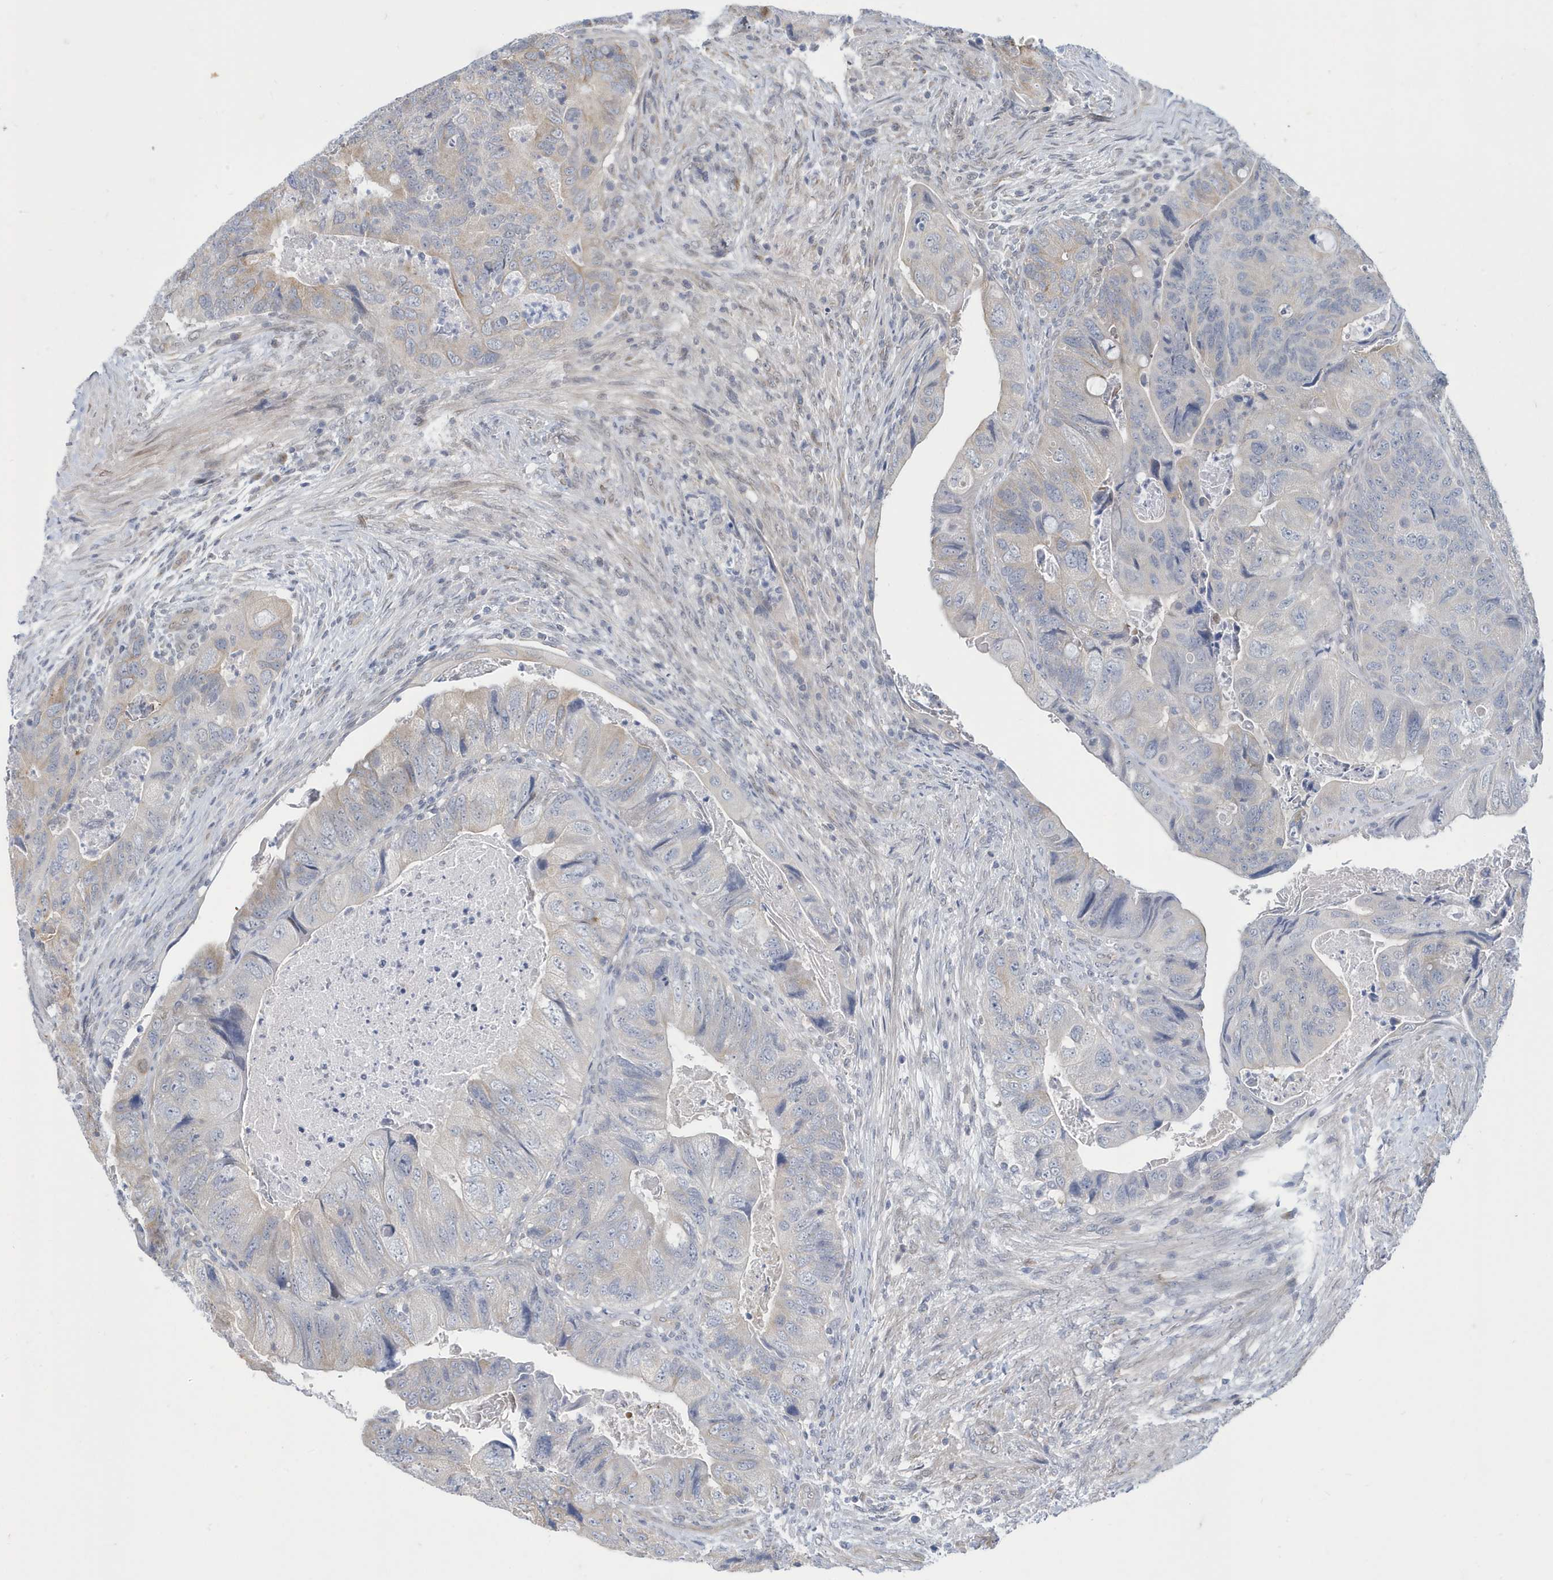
{"staining": {"intensity": "moderate", "quantity": "<25%", "location": "cytoplasmic/membranous"}, "tissue": "colorectal cancer", "cell_type": "Tumor cells", "image_type": "cancer", "snomed": [{"axis": "morphology", "description": "Adenocarcinoma, NOS"}, {"axis": "topography", "description": "Rectum"}], "caption": "An image showing moderate cytoplasmic/membranous expression in about <25% of tumor cells in colorectal adenocarcinoma, as visualized by brown immunohistochemical staining.", "gene": "ZNF654", "patient": {"sex": "male", "age": 63}}